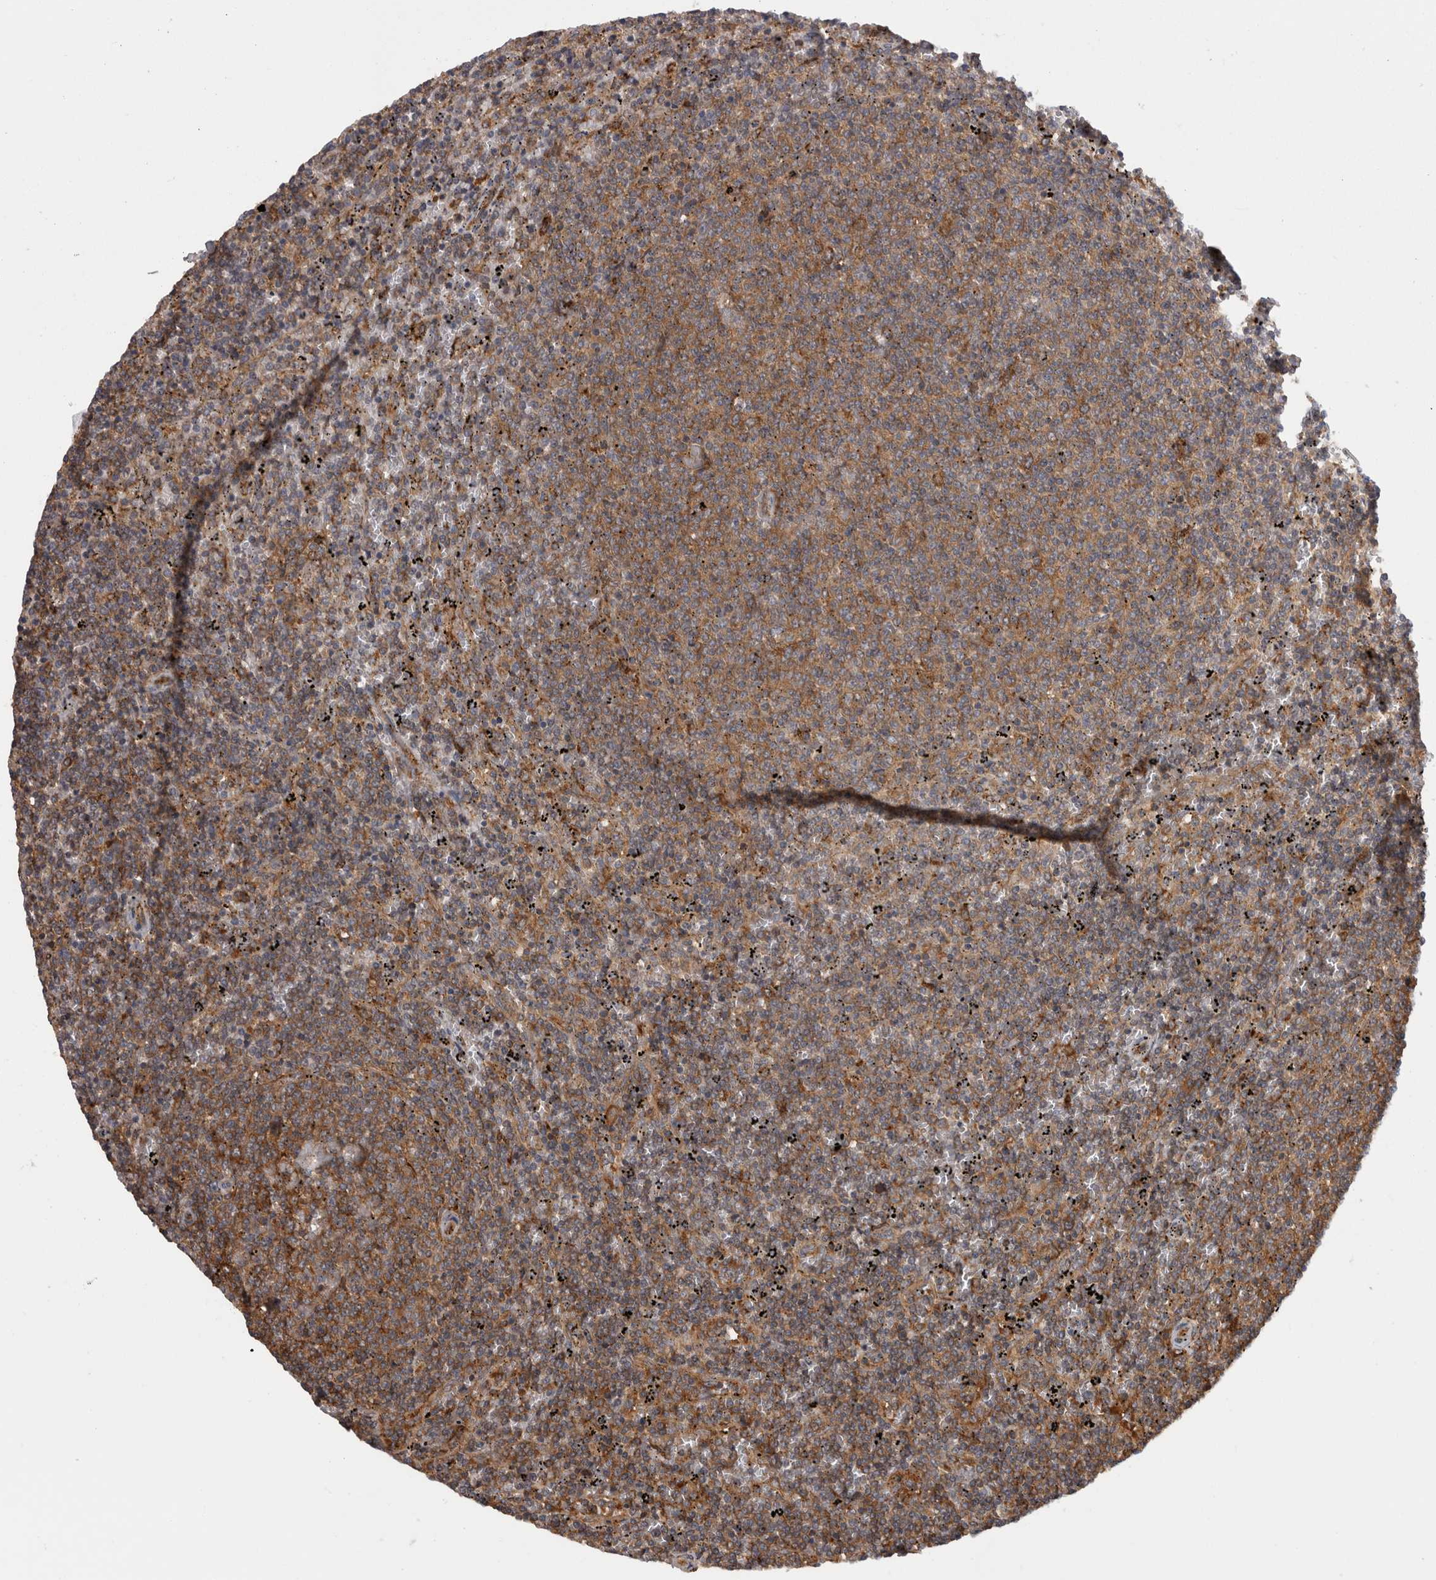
{"staining": {"intensity": "moderate", "quantity": ">75%", "location": "cytoplasmic/membranous"}, "tissue": "lymphoma", "cell_type": "Tumor cells", "image_type": "cancer", "snomed": [{"axis": "morphology", "description": "Malignant lymphoma, non-Hodgkin's type, Low grade"}, {"axis": "topography", "description": "Spleen"}], "caption": "Human malignant lymphoma, non-Hodgkin's type (low-grade) stained with a brown dye exhibits moderate cytoplasmic/membranous positive staining in about >75% of tumor cells.", "gene": "SMCR8", "patient": {"sex": "female", "age": 50}}